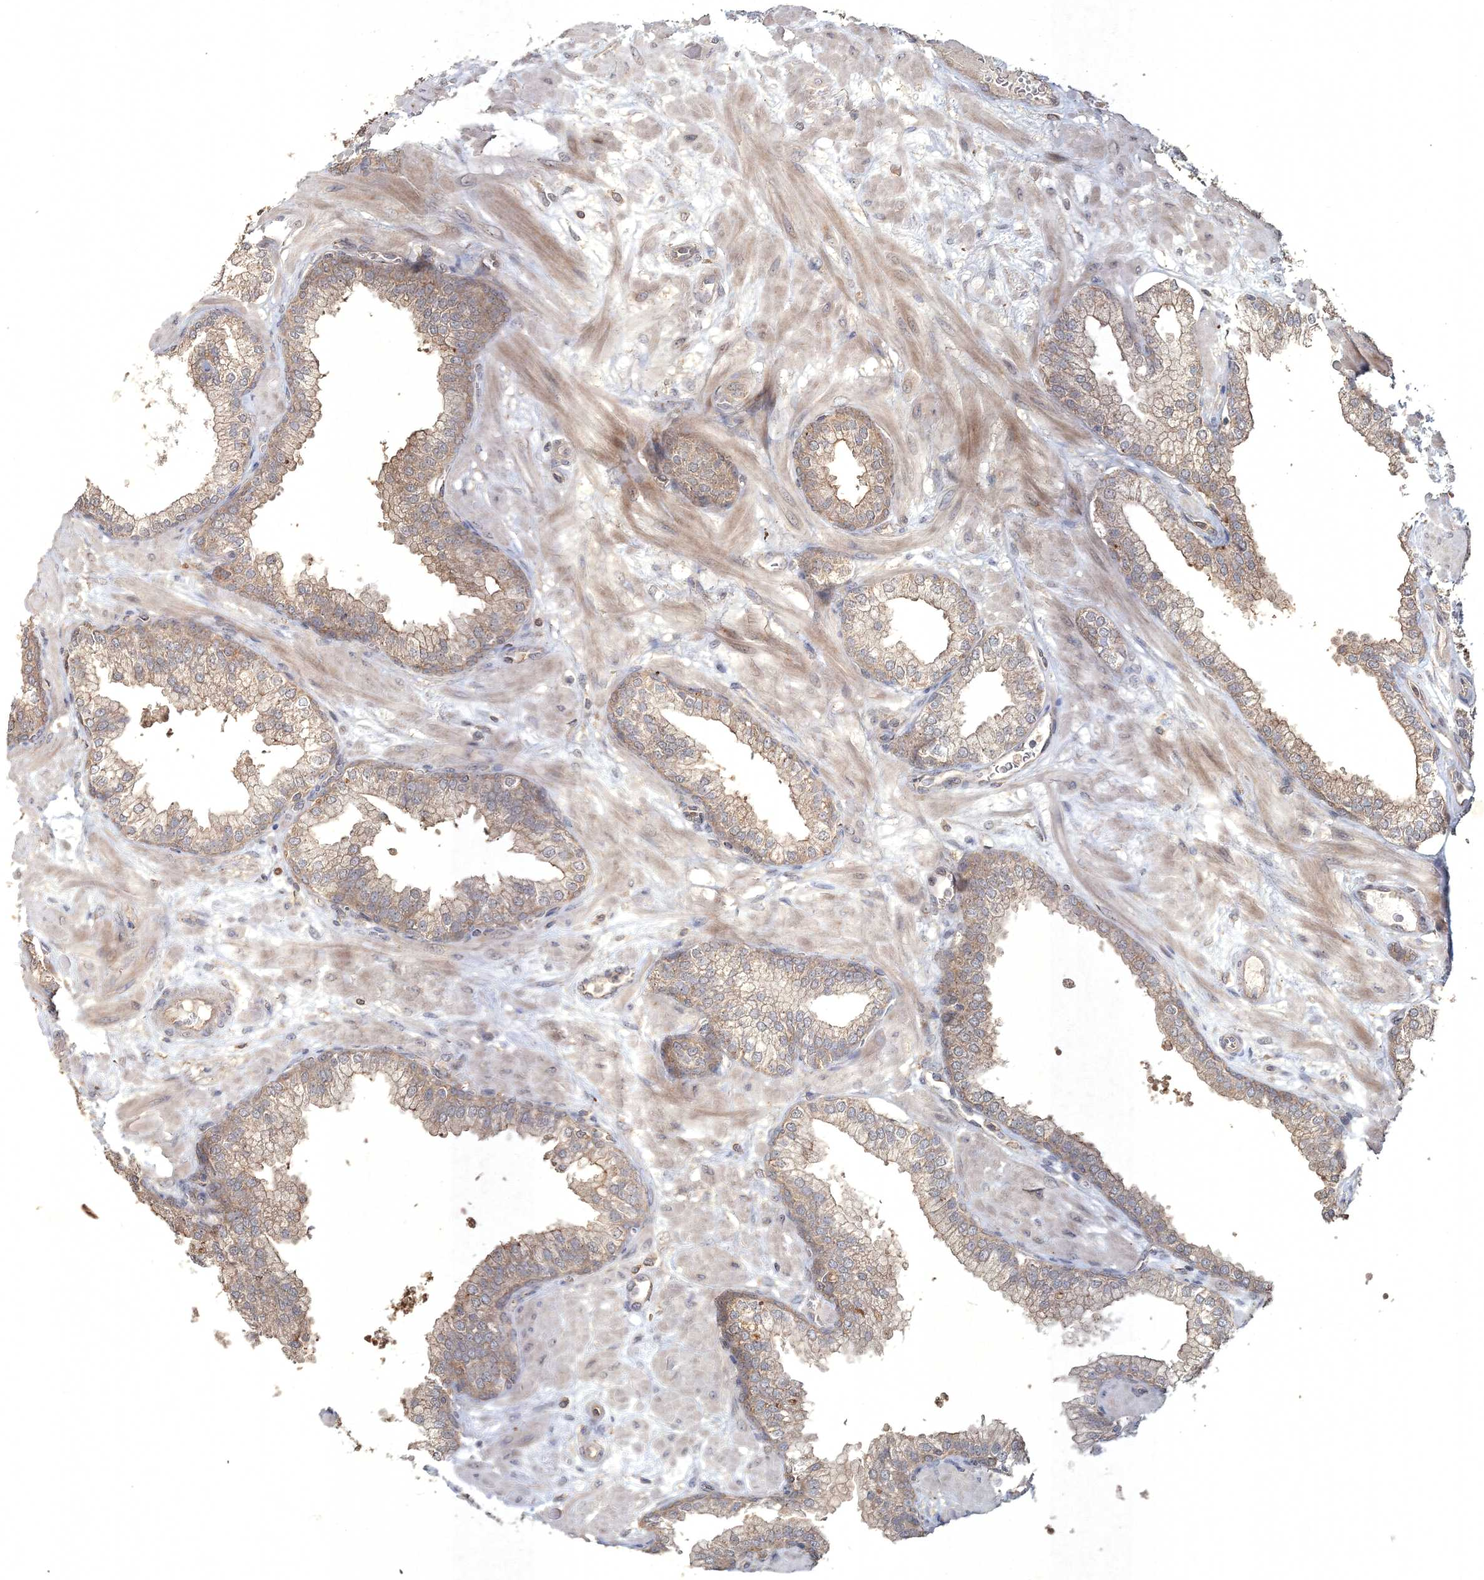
{"staining": {"intensity": "weak", "quantity": "25%-75%", "location": "cytoplasmic/membranous"}, "tissue": "prostate", "cell_type": "Glandular cells", "image_type": "normal", "snomed": [{"axis": "morphology", "description": "Normal tissue, NOS"}, {"axis": "morphology", "description": "Urothelial carcinoma, Low grade"}, {"axis": "topography", "description": "Urinary bladder"}, {"axis": "topography", "description": "Prostate"}], "caption": "Immunohistochemistry image of unremarkable prostate: human prostate stained using immunohistochemistry (IHC) displays low levels of weak protein expression localized specifically in the cytoplasmic/membranous of glandular cells, appearing as a cytoplasmic/membranous brown color.", "gene": "SPRY1", "patient": {"sex": "male", "age": 60}}